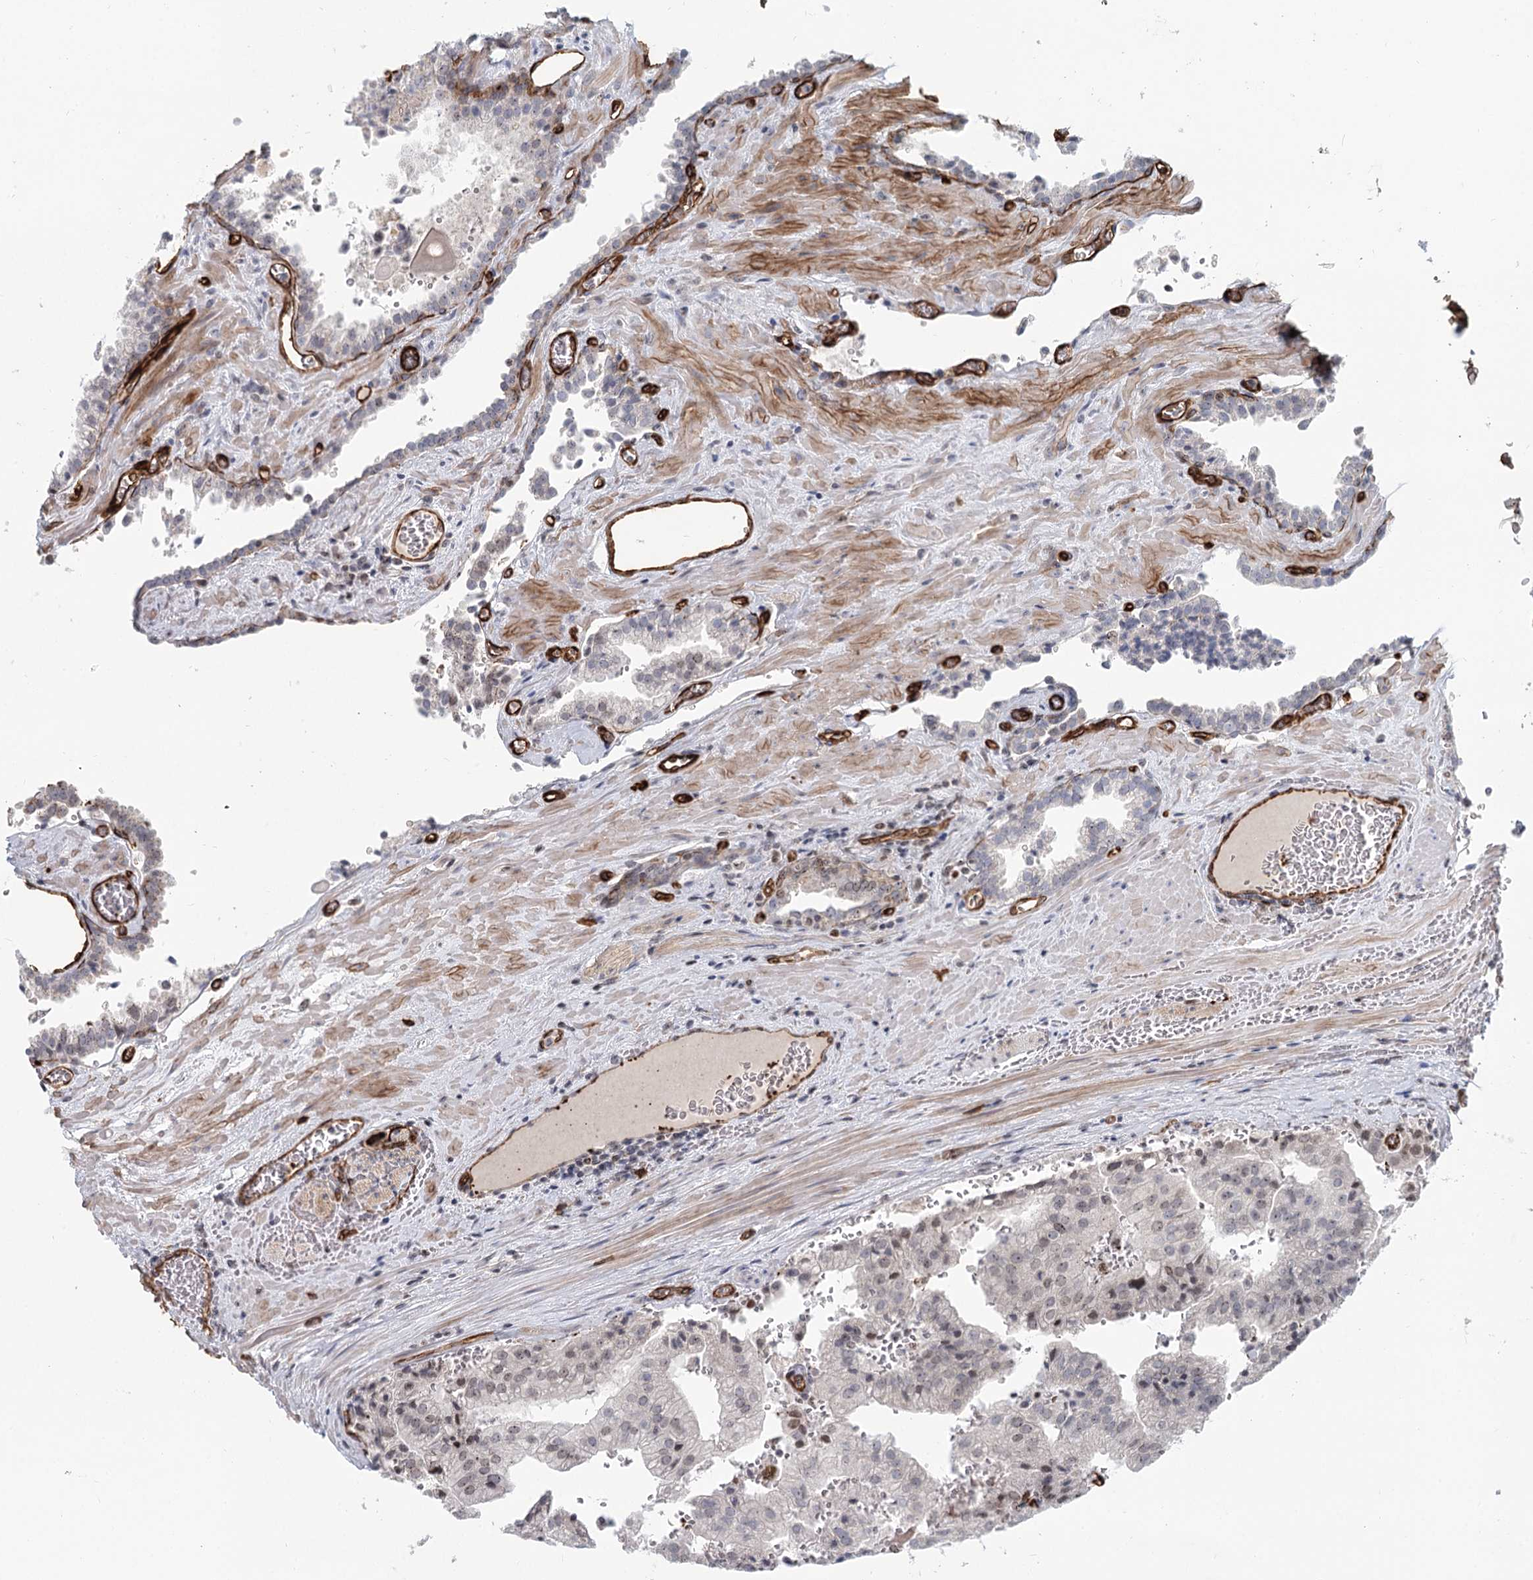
{"staining": {"intensity": "weak", "quantity": "<25%", "location": "nuclear"}, "tissue": "prostate cancer", "cell_type": "Tumor cells", "image_type": "cancer", "snomed": [{"axis": "morphology", "description": "Adenocarcinoma, High grade"}, {"axis": "topography", "description": "Prostate"}], "caption": "The photomicrograph shows no significant positivity in tumor cells of prostate cancer.", "gene": "ZFYVE28", "patient": {"sex": "male", "age": 68}}